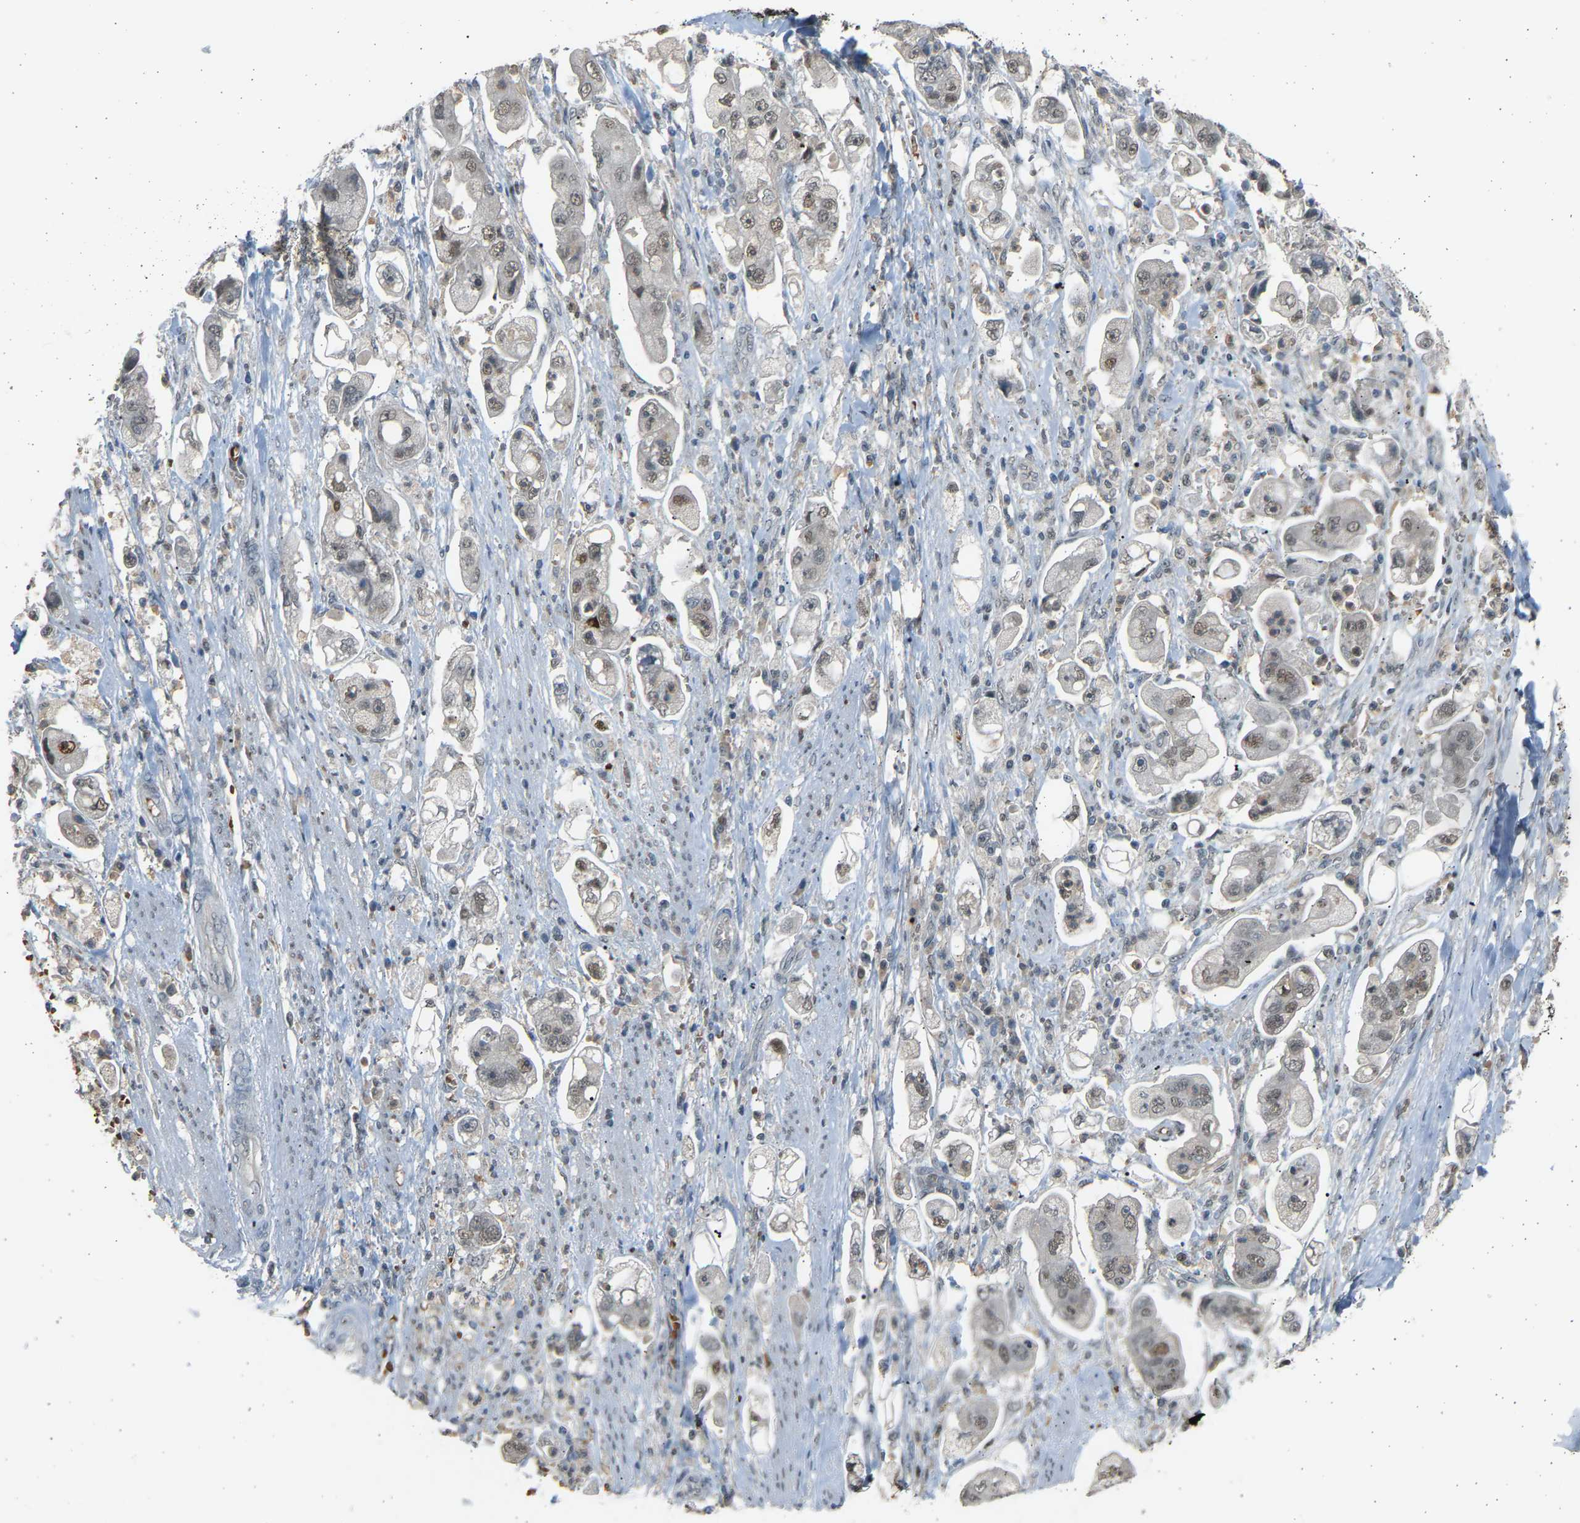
{"staining": {"intensity": "weak", "quantity": ">75%", "location": "nuclear"}, "tissue": "stomach cancer", "cell_type": "Tumor cells", "image_type": "cancer", "snomed": [{"axis": "morphology", "description": "Adenocarcinoma, NOS"}, {"axis": "topography", "description": "Stomach"}], "caption": "Immunohistochemical staining of human stomach cancer (adenocarcinoma) displays low levels of weak nuclear staining in about >75% of tumor cells.", "gene": "BIRC2", "patient": {"sex": "male", "age": 62}}